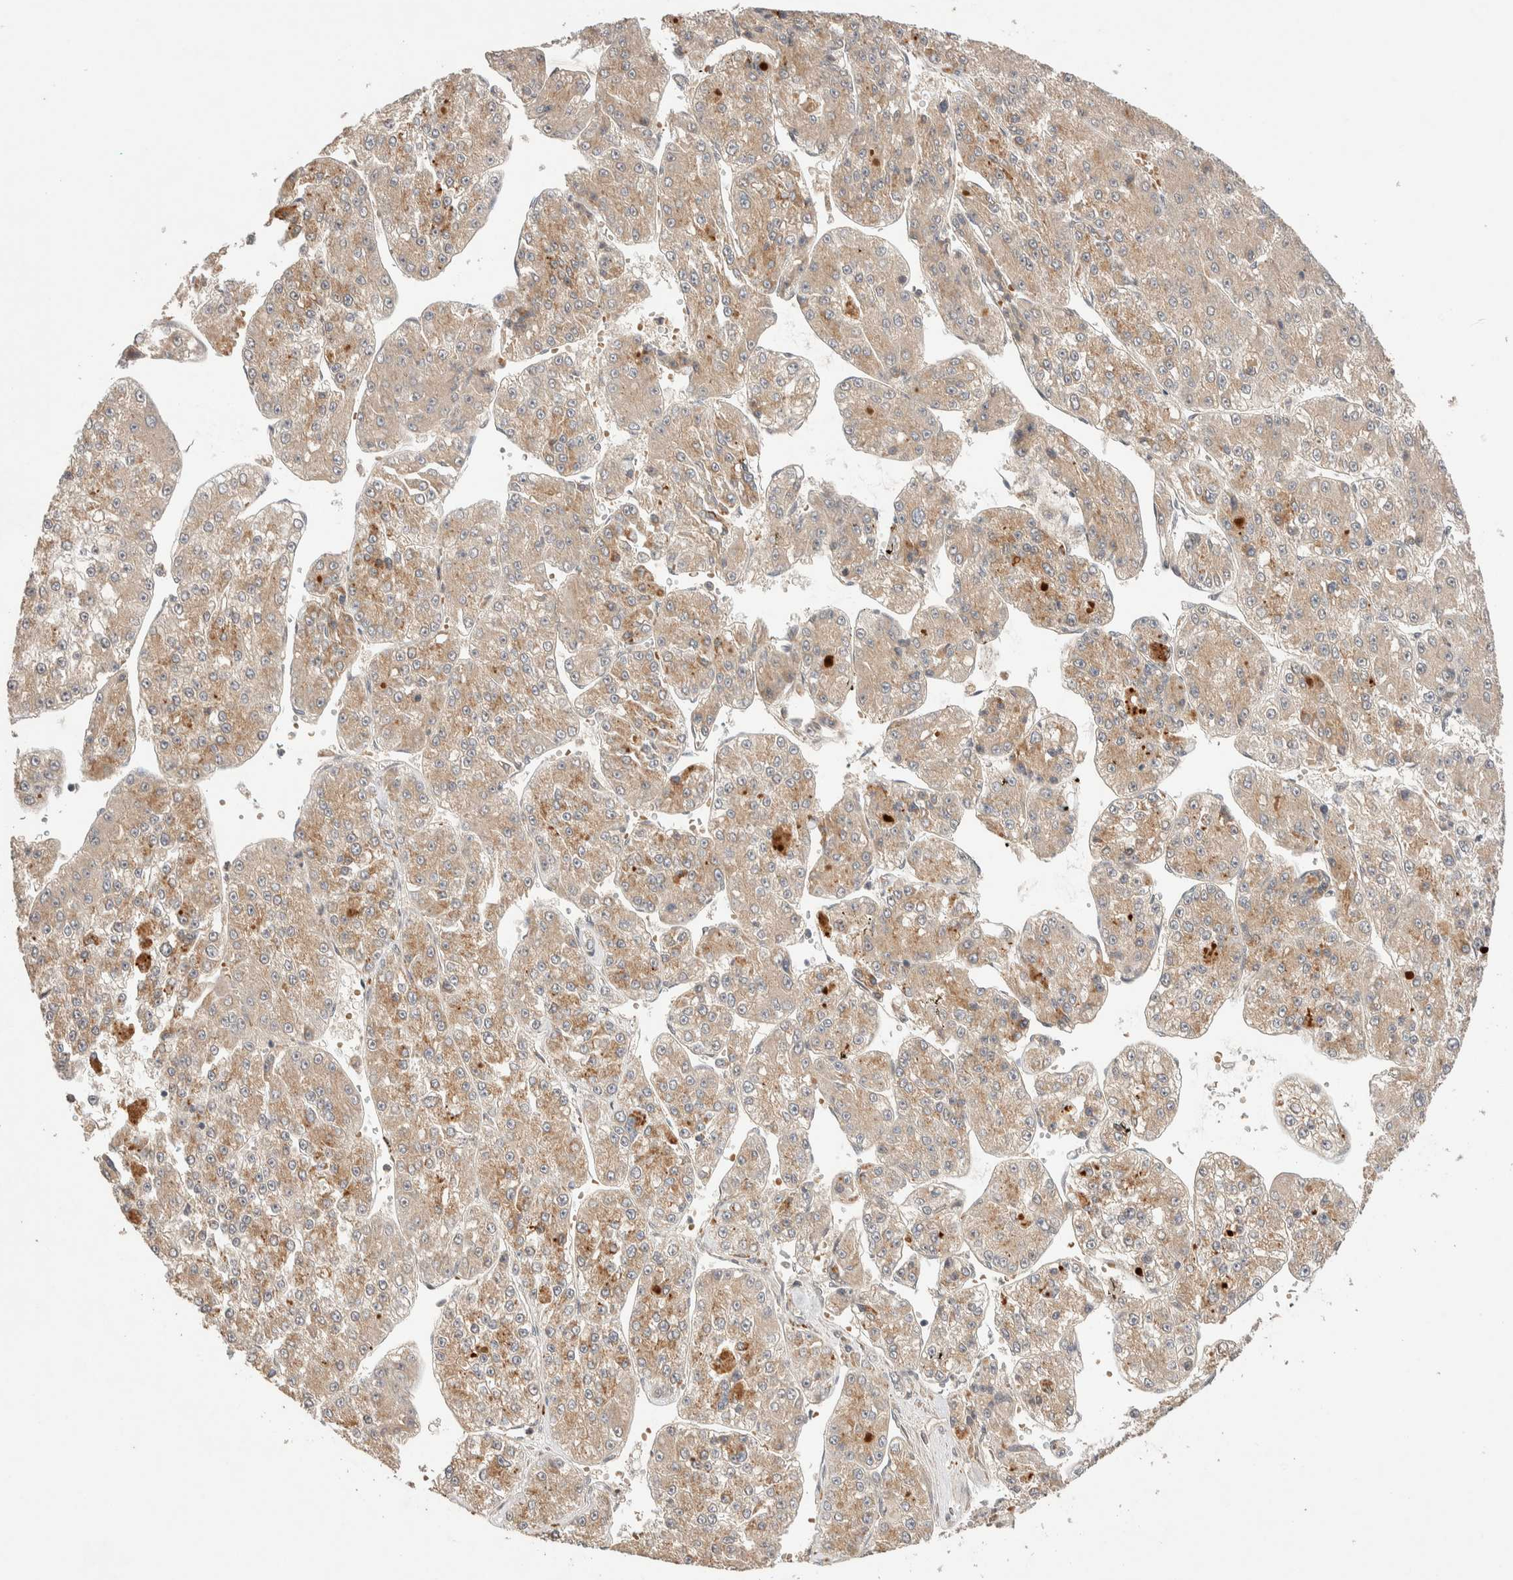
{"staining": {"intensity": "weak", "quantity": ">75%", "location": "cytoplasmic/membranous"}, "tissue": "liver cancer", "cell_type": "Tumor cells", "image_type": "cancer", "snomed": [{"axis": "morphology", "description": "Carcinoma, Hepatocellular, NOS"}, {"axis": "topography", "description": "Liver"}], "caption": "About >75% of tumor cells in human hepatocellular carcinoma (liver) display weak cytoplasmic/membranous protein staining as visualized by brown immunohistochemical staining.", "gene": "CASK", "patient": {"sex": "female", "age": 73}}